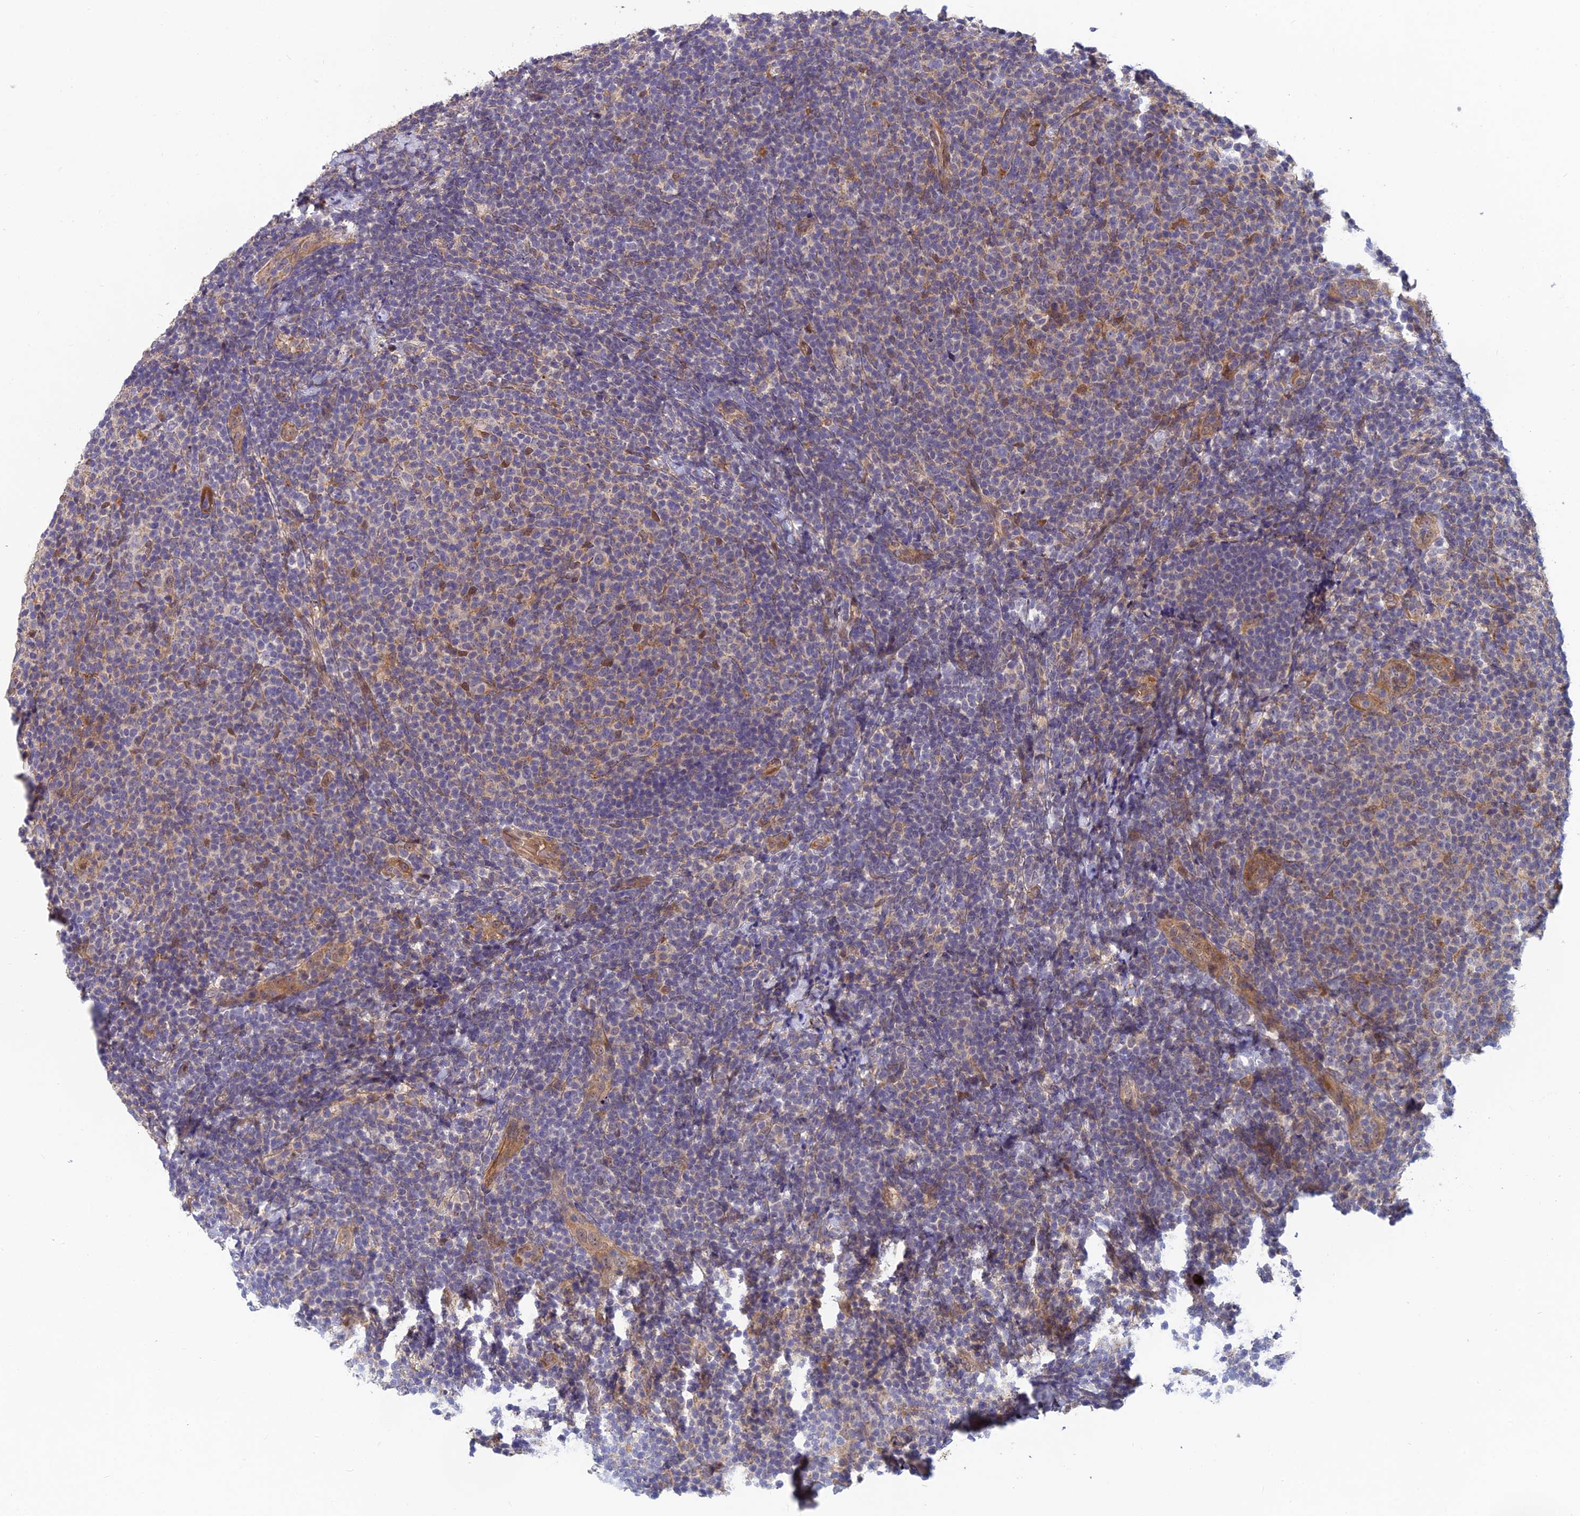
{"staining": {"intensity": "negative", "quantity": "none", "location": "none"}, "tissue": "lymphoma", "cell_type": "Tumor cells", "image_type": "cancer", "snomed": [{"axis": "morphology", "description": "Malignant lymphoma, non-Hodgkin's type, Low grade"}, {"axis": "topography", "description": "Lymph node"}], "caption": "Immunohistochemistry (IHC) histopathology image of neoplastic tissue: lymphoma stained with DAB shows no significant protein positivity in tumor cells.", "gene": "FAM151B", "patient": {"sex": "male", "age": 66}}